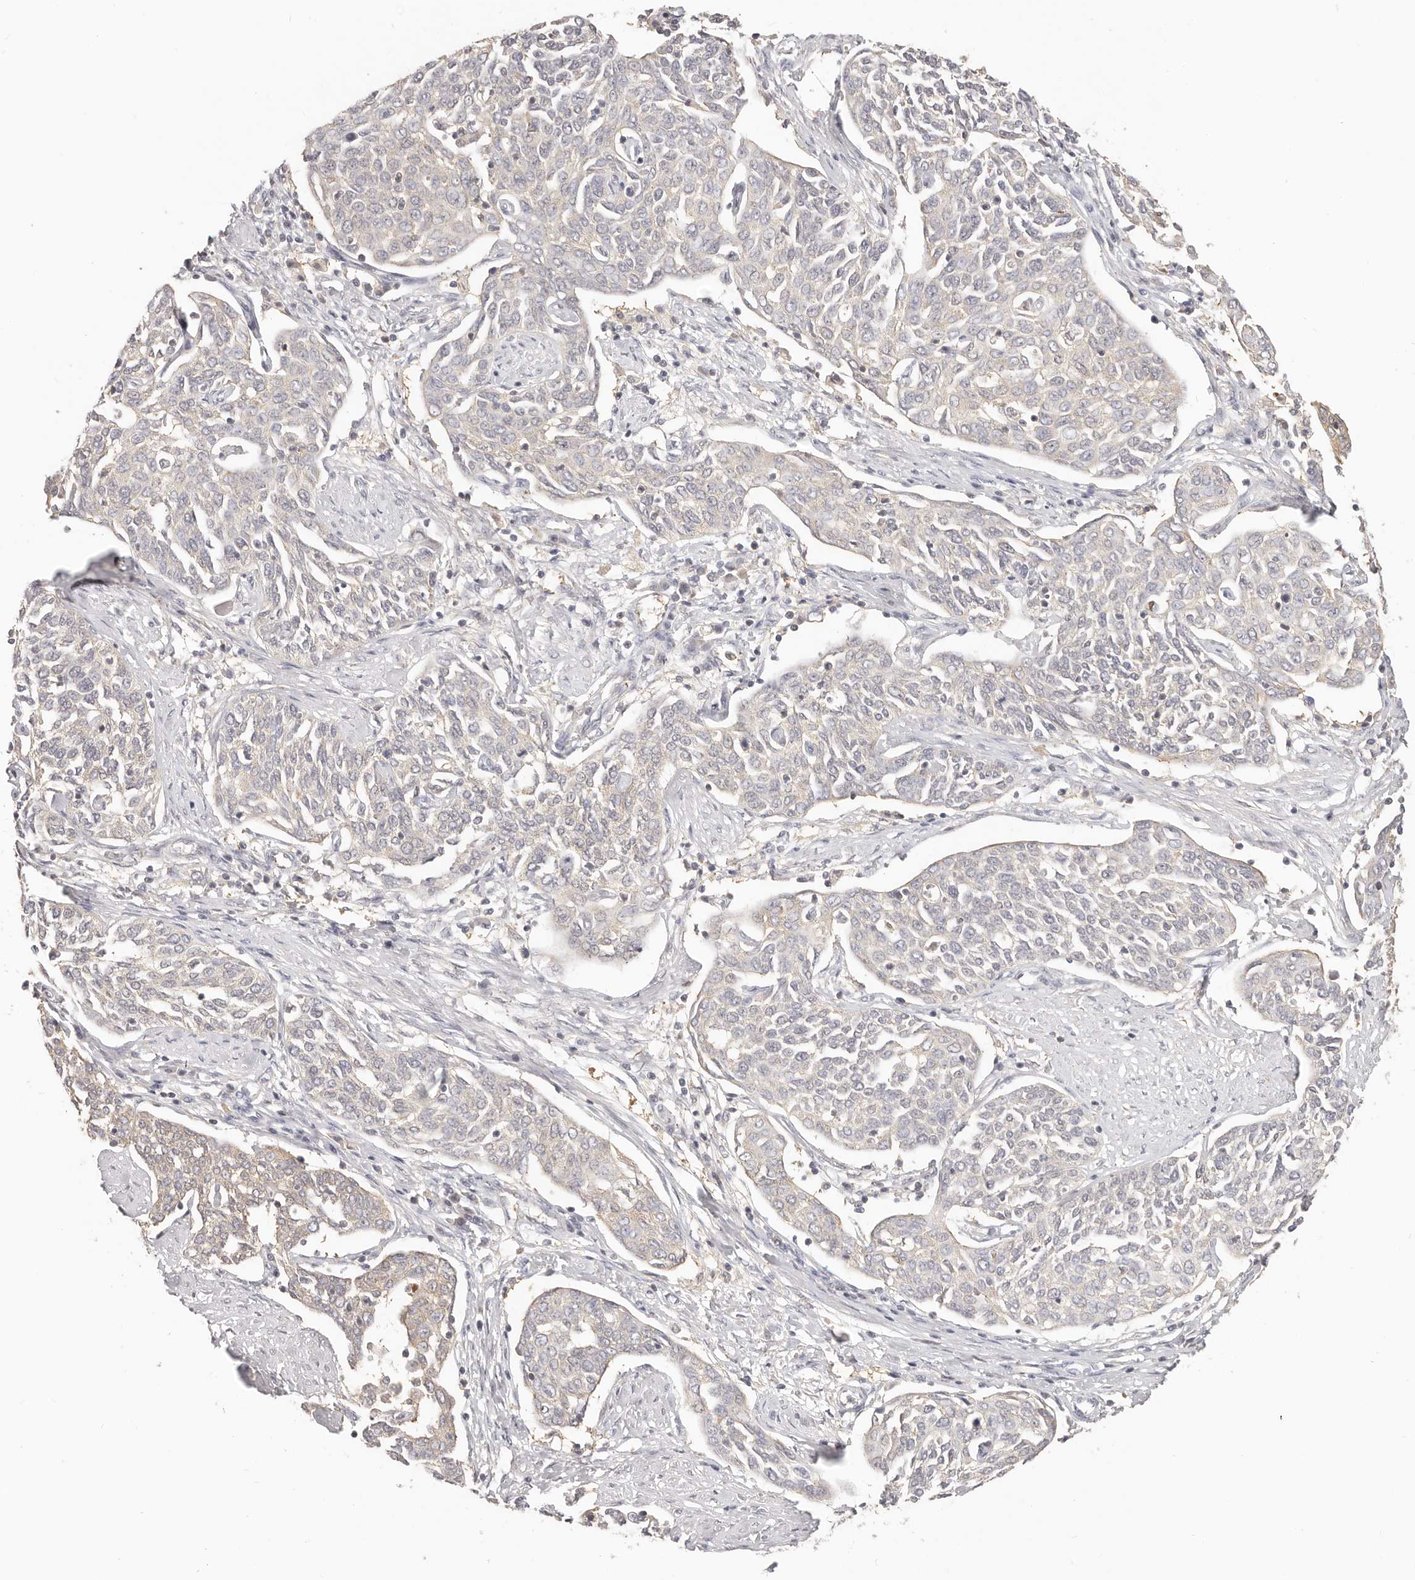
{"staining": {"intensity": "weak", "quantity": "25%-75%", "location": "cytoplasmic/membranous"}, "tissue": "cervical cancer", "cell_type": "Tumor cells", "image_type": "cancer", "snomed": [{"axis": "morphology", "description": "Squamous cell carcinoma, NOS"}, {"axis": "topography", "description": "Cervix"}], "caption": "Immunohistochemistry (IHC) histopathology image of neoplastic tissue: human cervical squamous cell carcinoma stained using immunohistochemistry exhibits low levels of weak protein expression localized specifically in the cytoplasmic/membranous of tumor cells, appearing as a cytoplasmic/membranous brown color.", "gene": "DTNBP1", "patient": {"sex": "female", "age": 34}}